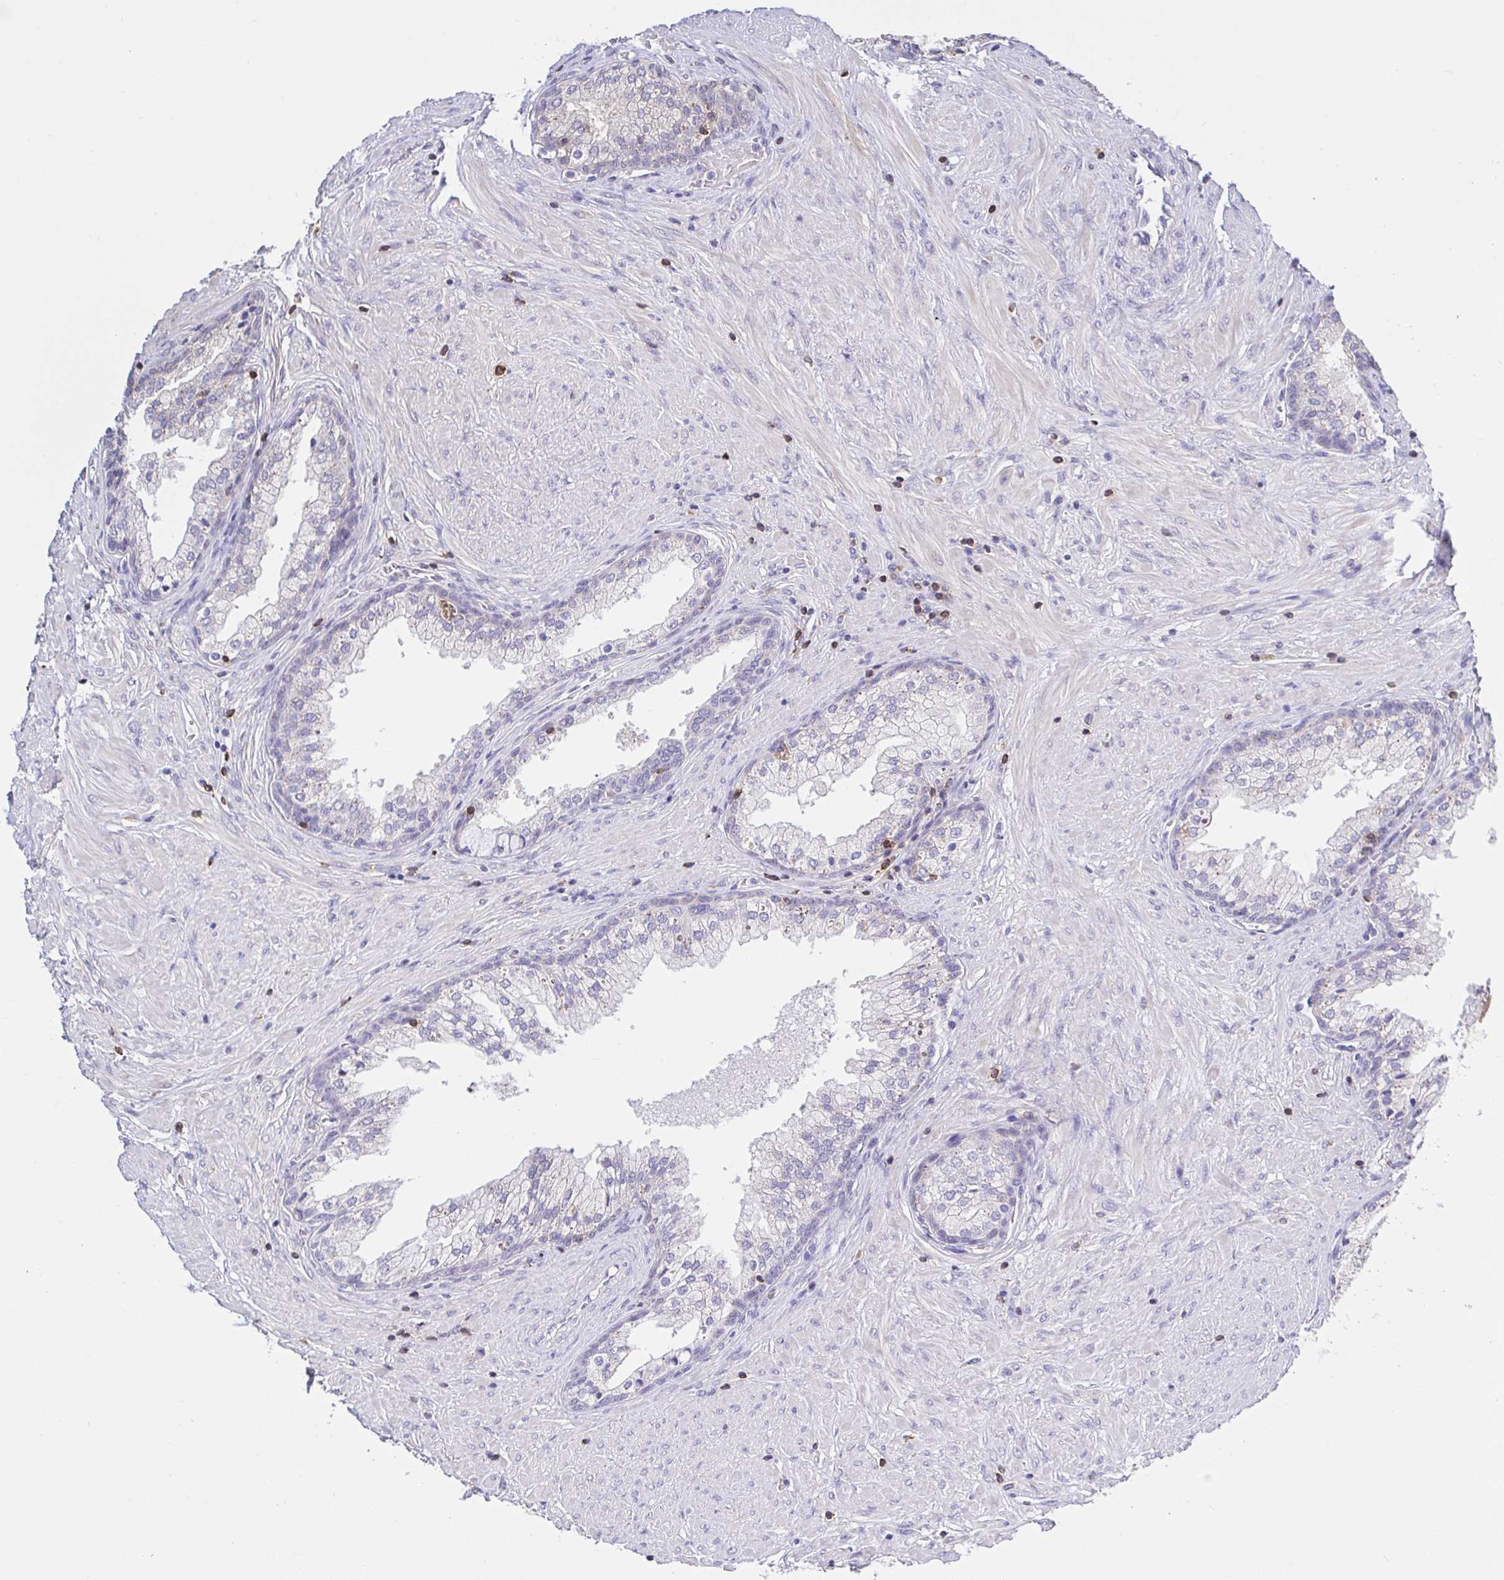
{"staining": {"intensity": "negative", "quantity": "none", "location": "none"}, "tissue": "prostate cancer", "cell_type": "Tumor cells", "image_type": "cancer", "snomed": [{"axis": "morphology", "description": "Adenocarcinoma, High grade"}, {"axis": "topography", "description": "Prostate"}], "caption": "Tumor cells are negative for protein expression in human adenocarcinoma (high-grade) (prostate).", "gene": "SKAP1", "patient": {"sex": "male", "age": 67}}